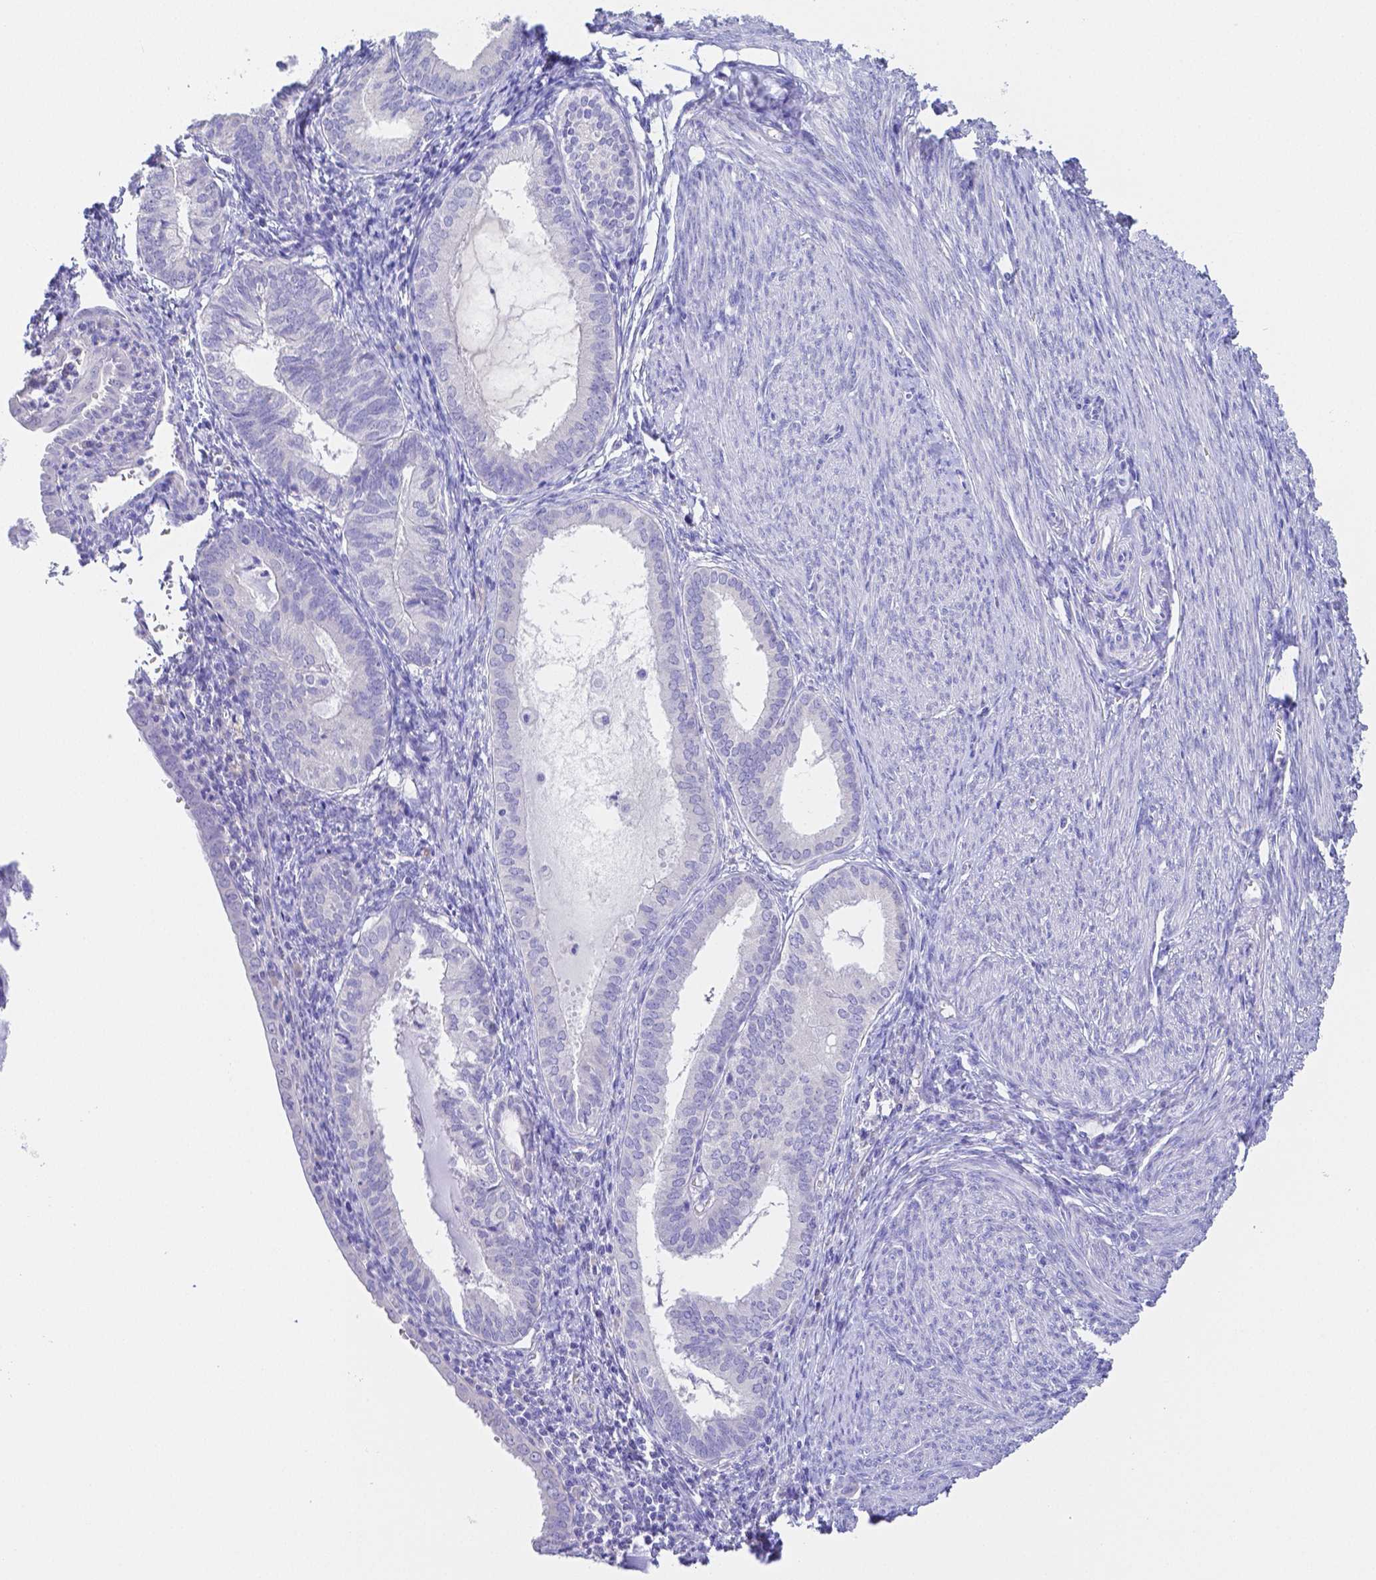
{"staining": {"intensity": "negative", "quantity": "none", "location": "none"}, "tissue": "endometrial cancer", "cell_type": "Tumor cells", "image_type": "cancer", "snomed": [{"axis": "morphology", "description": "Carcinoma, NOS"}, {"axis": "topography", "description": "Endometrium"}], "caption": "The micrograph reveals no staining of tumor cells in carcinoma (endometrial). (DAB immunohistochemistry (IHC), high magnification).", "gene": "ZG16B", "patient": {"sex": "female", "age": 62}}